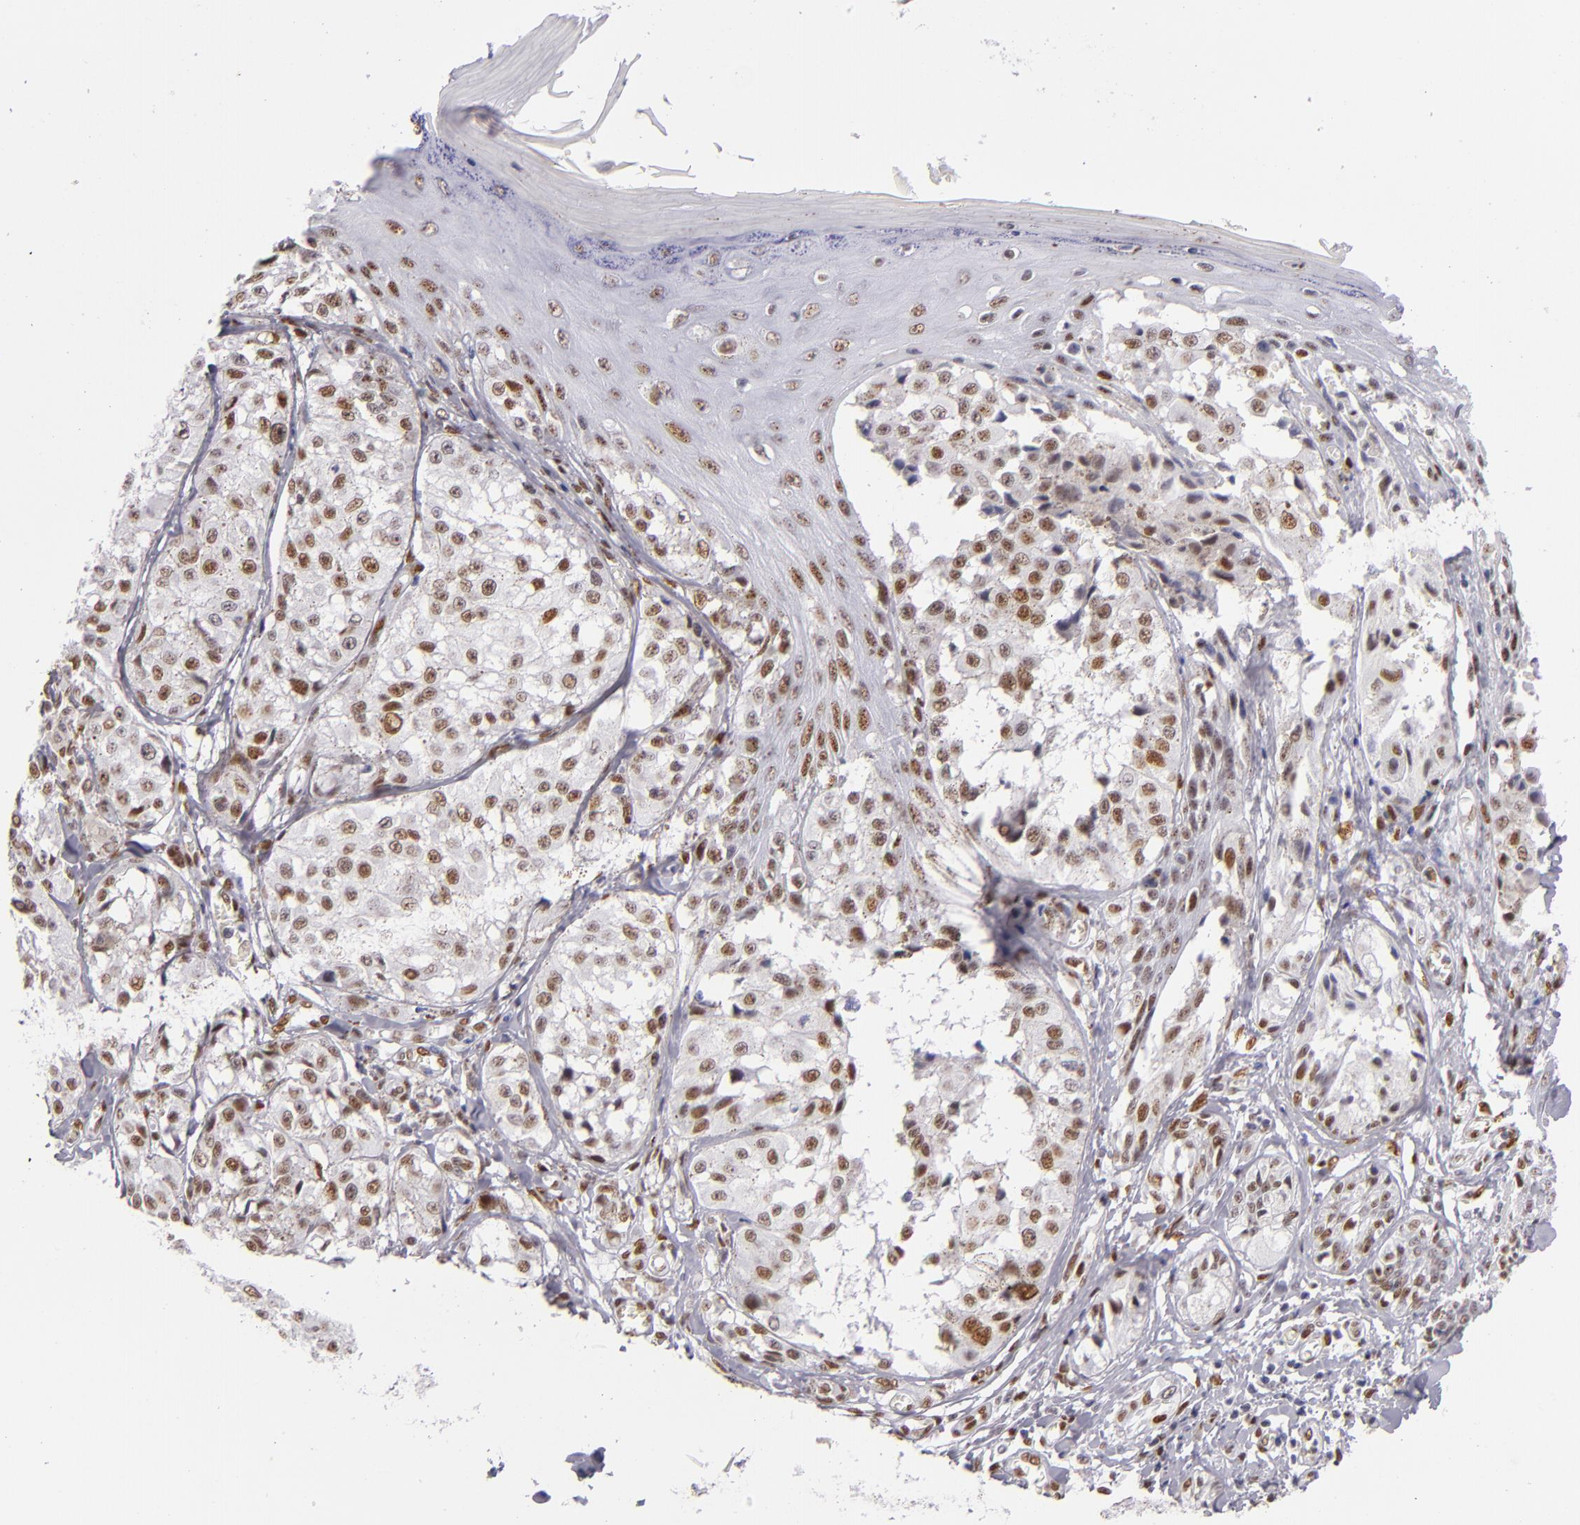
{"staining": {"intensity": "strong", "quantity": ">75%", "location": "nuclear"}, "tissue": "melanoma", "cell_type": "Tumor cells", "image_type": "cancer", "snomed": [{"axis": "morphology", "description": "Malignant melanoma, NOS"}, {"axis": "topography", "description": "Skin"}], "caption": "IHC staining of melanoma, which reveals high levels of strong nuclear staining in approximately >75% of tumor cells indicating strong nuclear protein staining. The staining was performed using DAB (brown) for protein detection and nuclei were counterstained in hematoxylin (blue).", "gene": "TOP3A", "patient": {"sex": "female", "age": 82}}